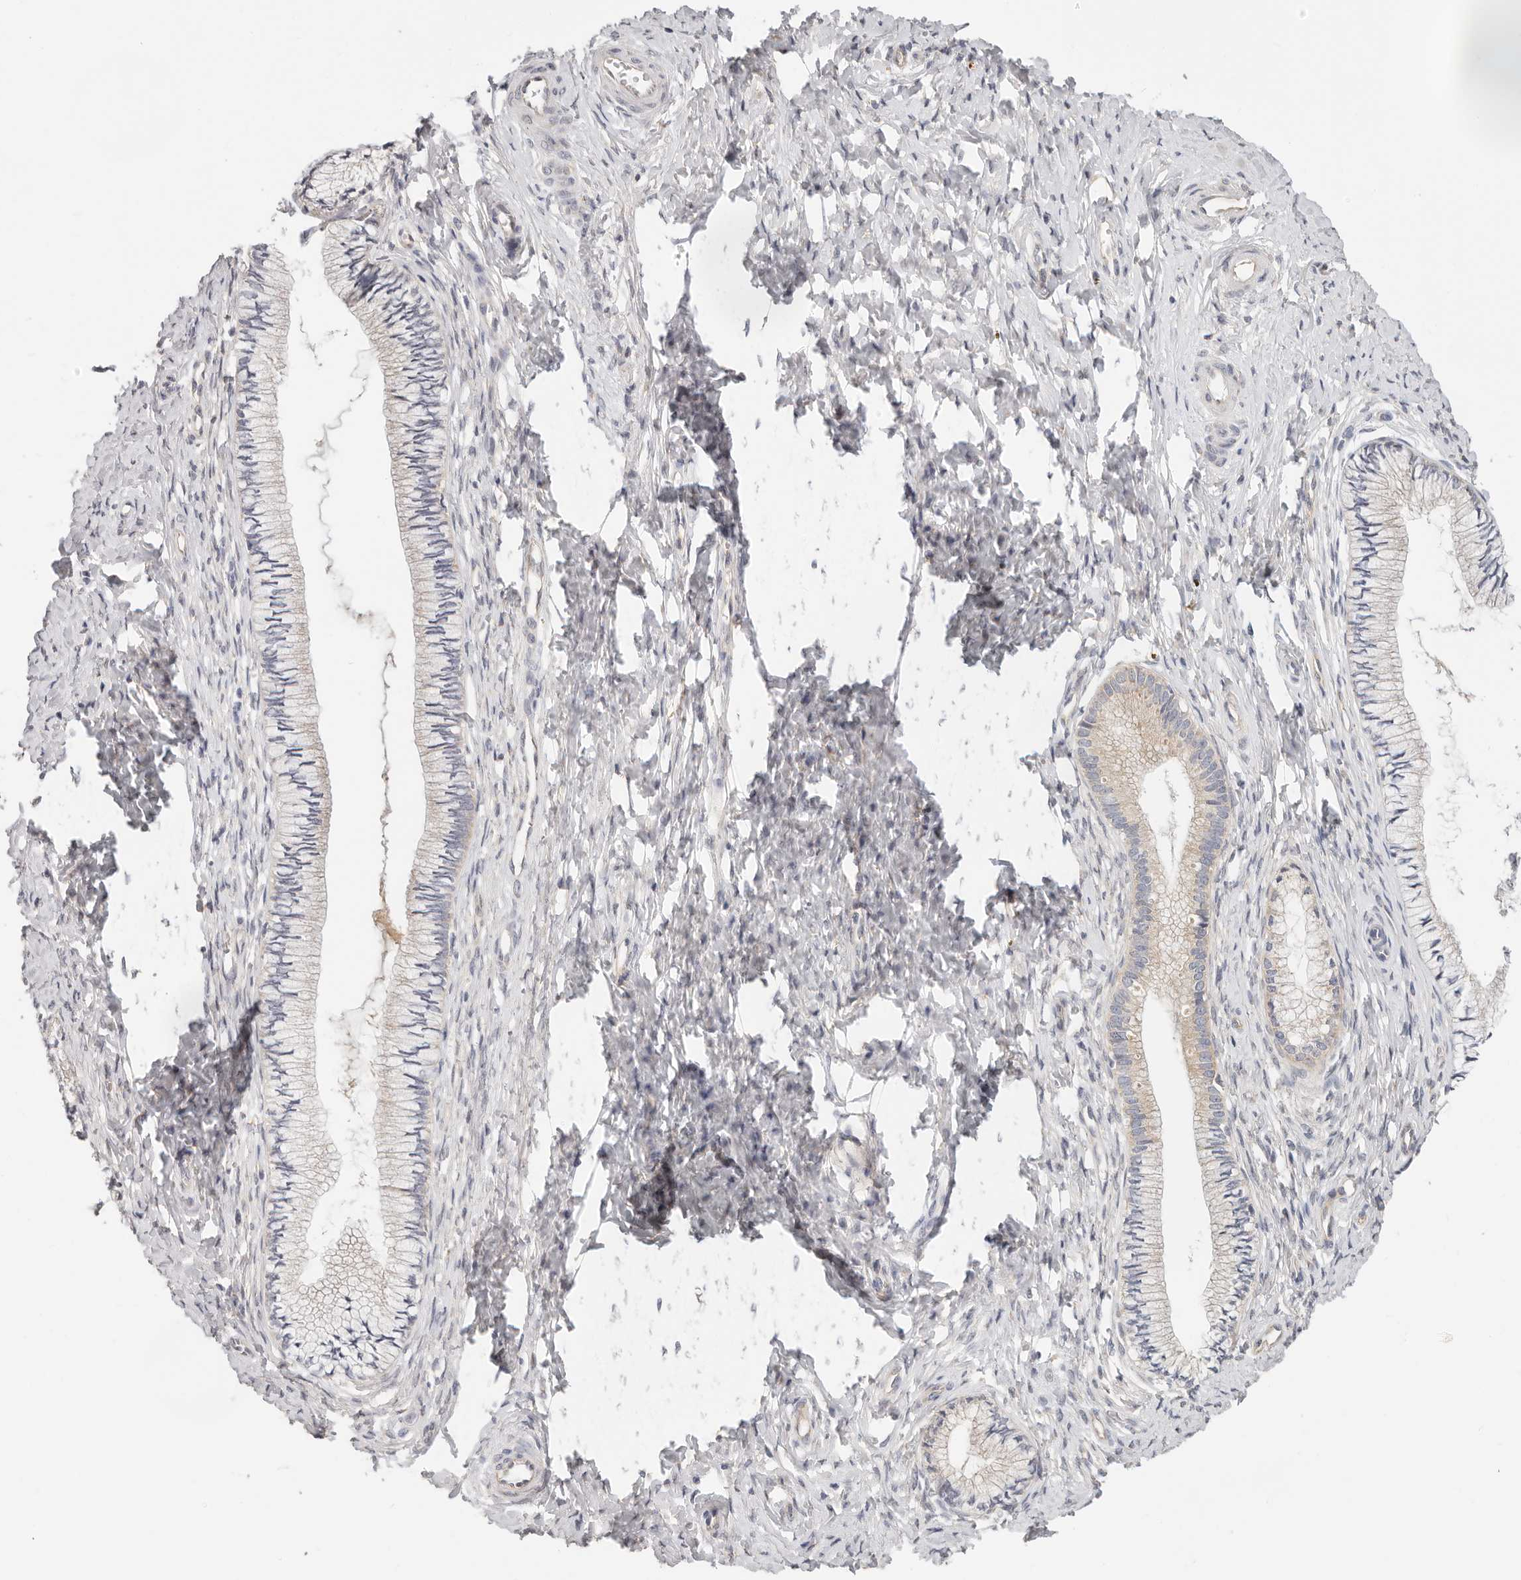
{"staining": {"intensity": "weak", "quantity": "<25%", "location": "cytoplasmic/membranous"}, "tissue": "cervix", "cell_type": "Glandular cells", "image_type": "normal", "snomed": [{"axis": "morphology", "description": "Normal tissue, NOS"}, {"axis": "topography", "description": "Cervix"}], "caption": "A high-resolution histopathology image shows IHC staining of unremarkable cervix, which exhibits no significant staining in glandular cells.", "gene": "AFDN", "patient": {"sex": "female", "age": 36}}